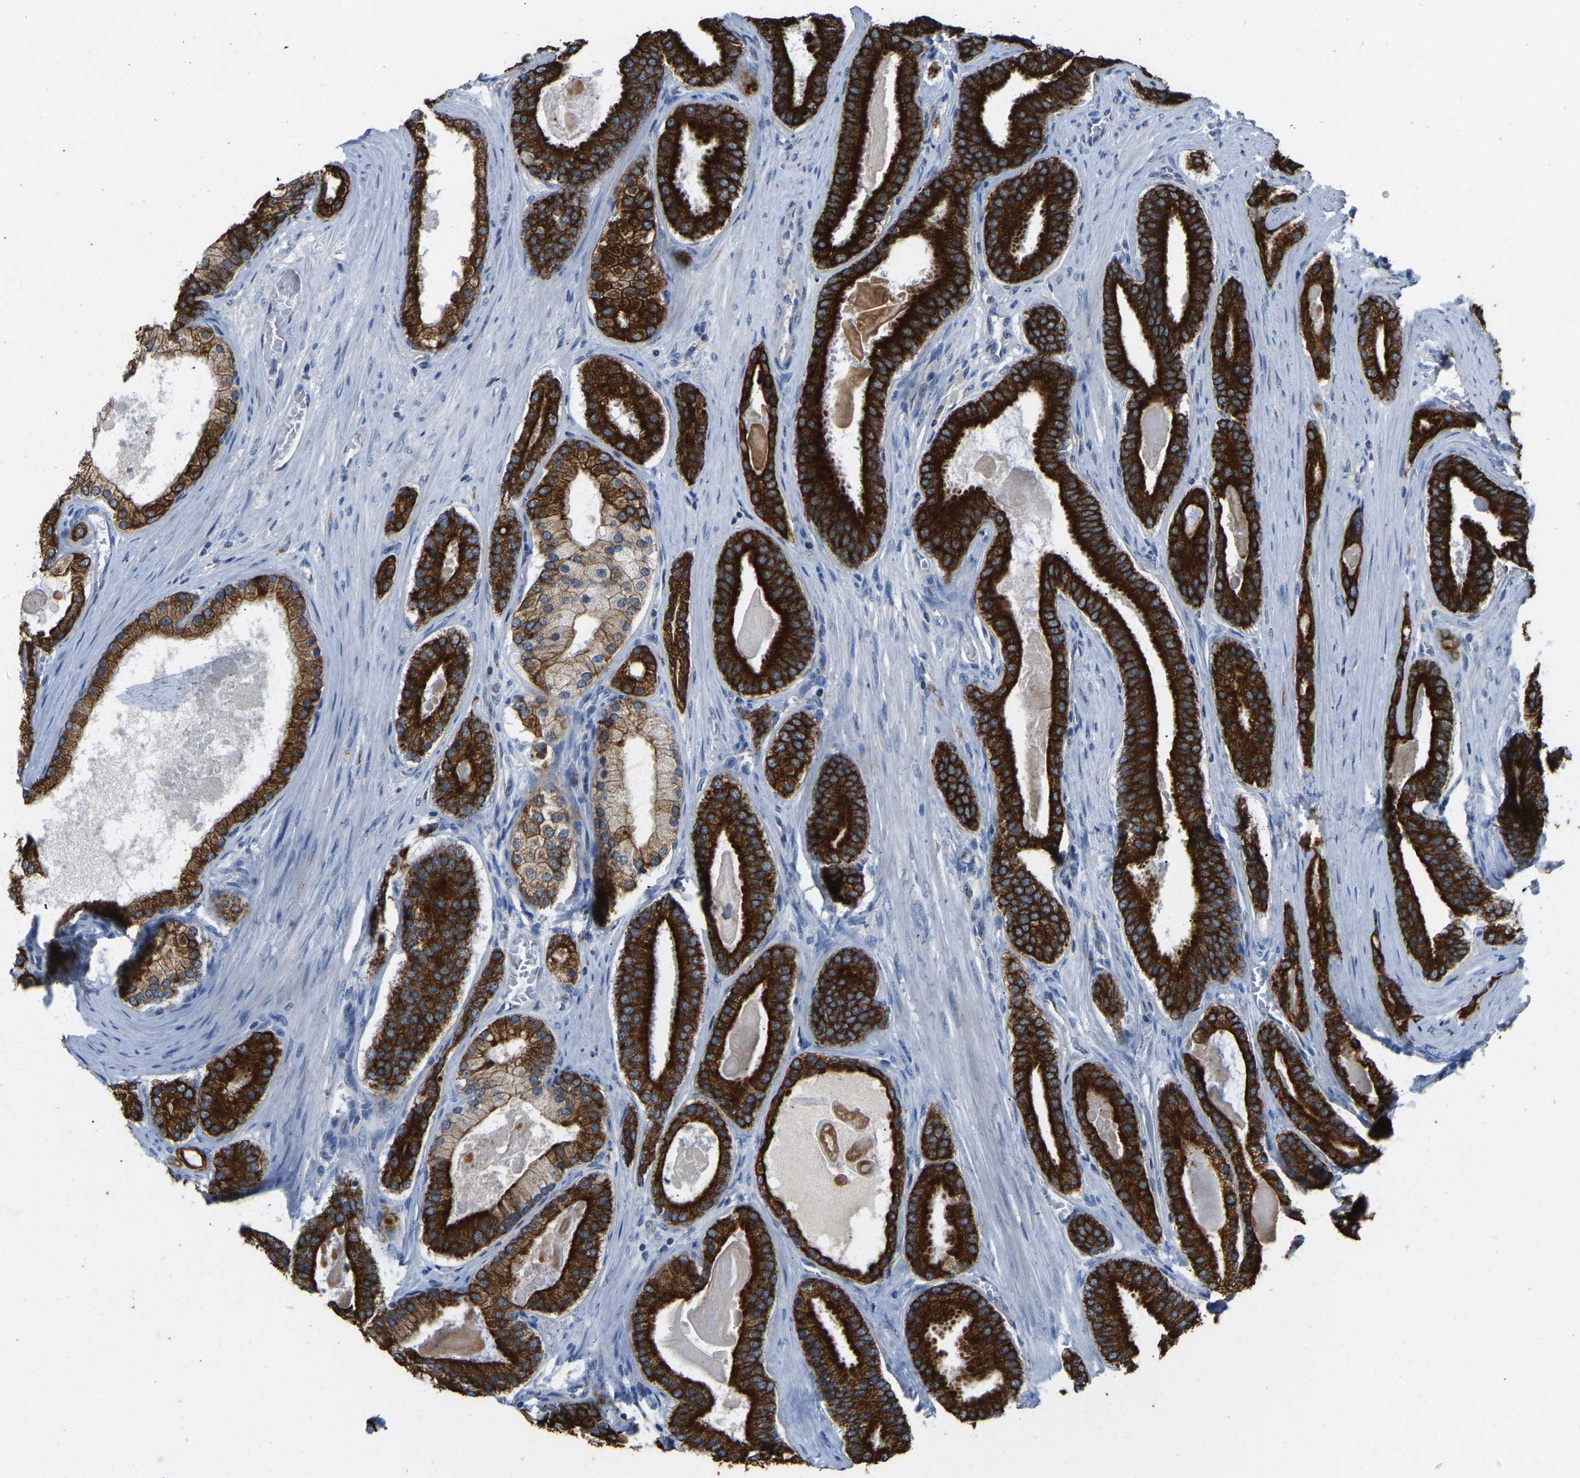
{"staining": {"intensity": "strong", "quantity": ">75%", "location": "cytoplasmic/membranous"}, "tissue": "prostate cancer", "cell_type": "Tumor cells", "image_type": "cancer", "snomed": [{"axis": "morphology", "description": "Adenocarcinoma, High grade"}, {"axis": "topography", "description": "Prostate"}], "caption": "Protein analysis of prostate cancer tissue displays strong cytoplasmic/membranous positivity in about >75% of tumor cells. (brown staining indicates protein expression, while blue staining denotes nuclei).", "gene": "ZNF200", "patient": {"sex": "male", "age": 60}}